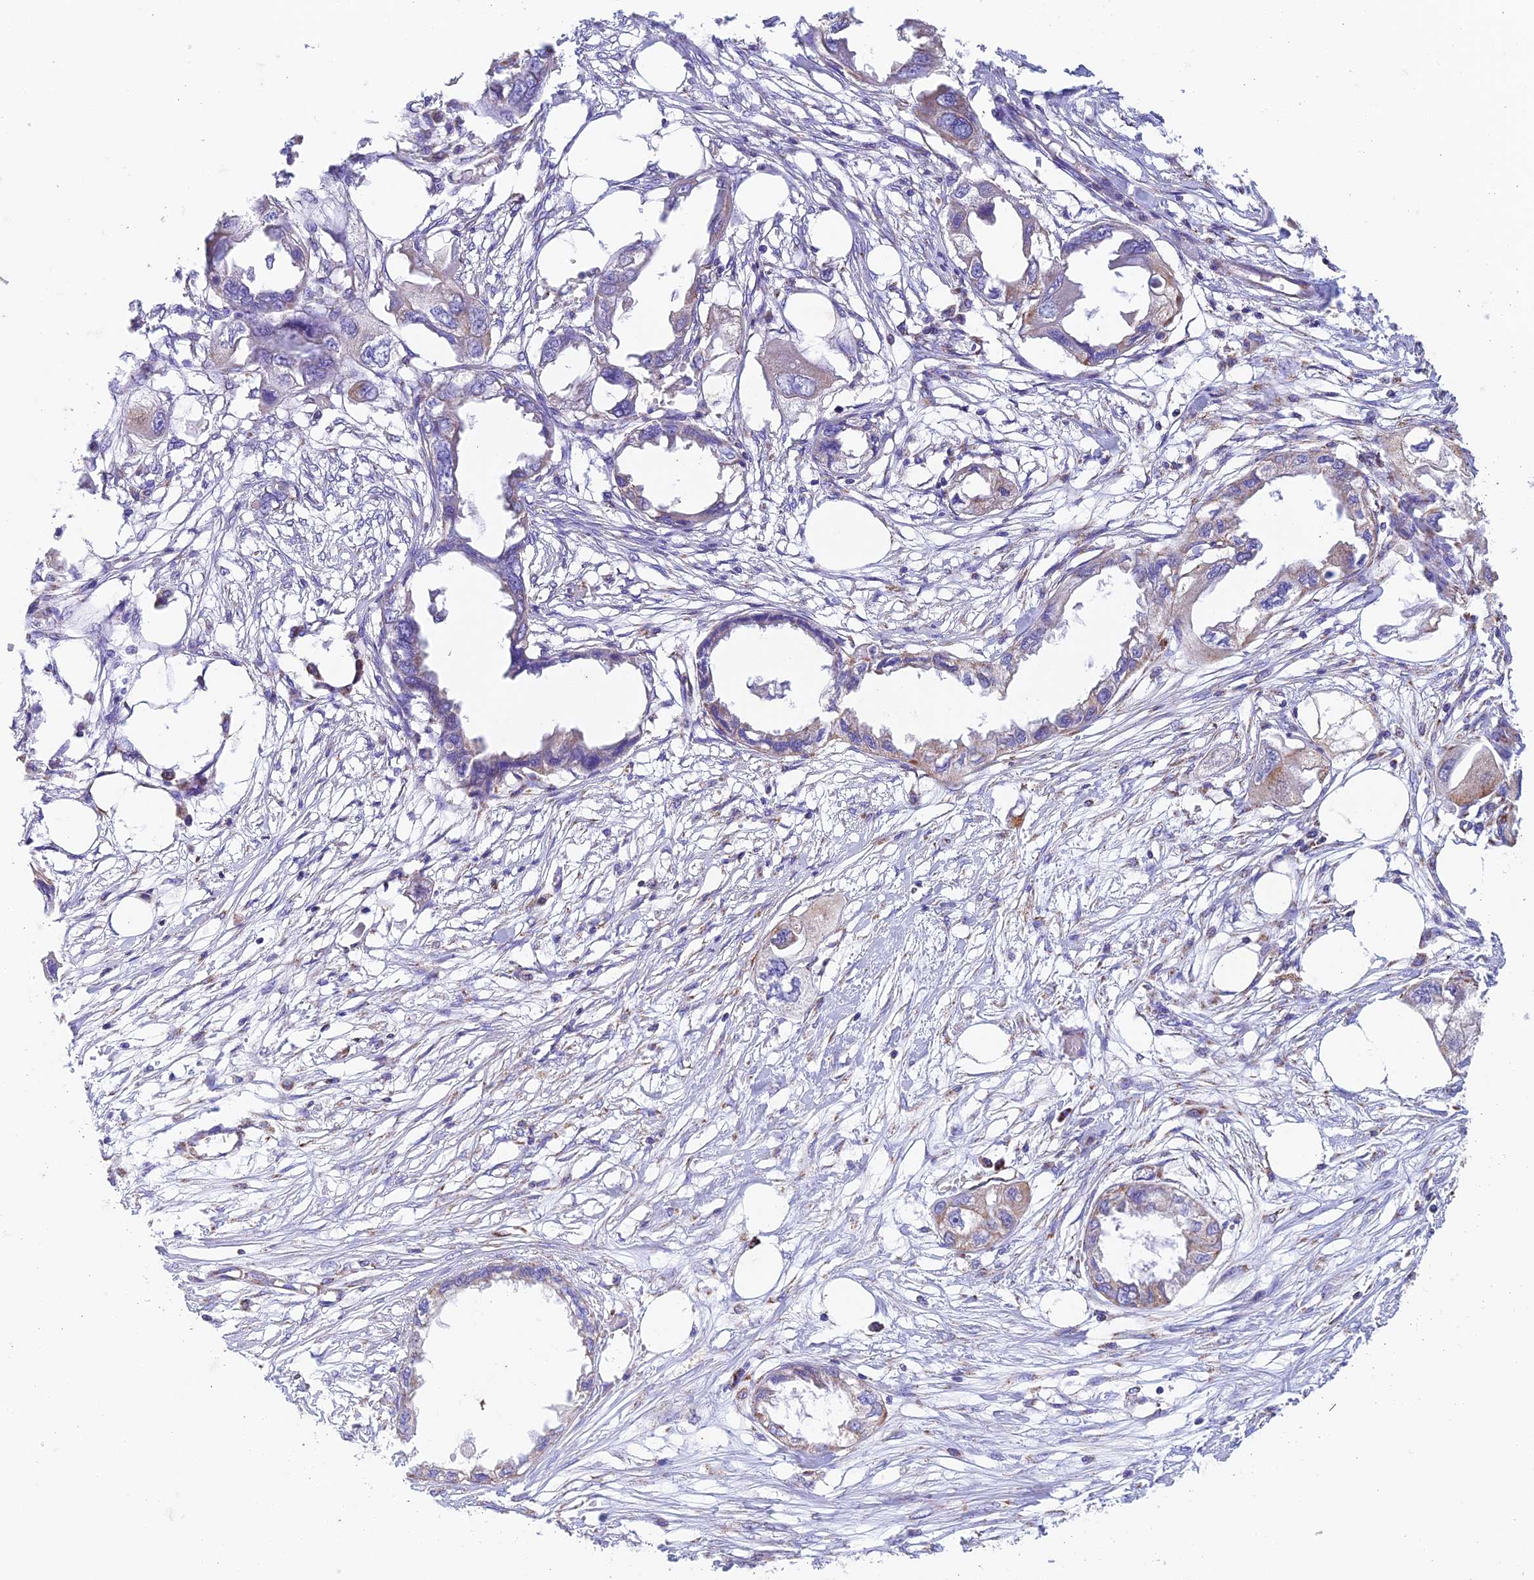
{"staining": {"intensity": "weak", "quantity": "<25%", "location": "cytoplasmic/membranous"}, "tissue": "endometrial cancer", "cell_type": "Tumor cells", "image_type": "cancer", "snomed": [{"axis": "morphology", "description": "Adenocarcinoma, NOS"}, {"axis": "morphology", "description": "Adenocarcinoma, metastatic, NOS"}, {"axis": "topography", "description": "Adipose tissue"}, {"axis": "topography", "description": "Endometrium"}], "caption": "Histopathology image shows no significant protein staining in tumor cells of adenocarcinoma (endometrial).", "gene": "ZNF181", "patient": {"sex": "female", "age": 67}}